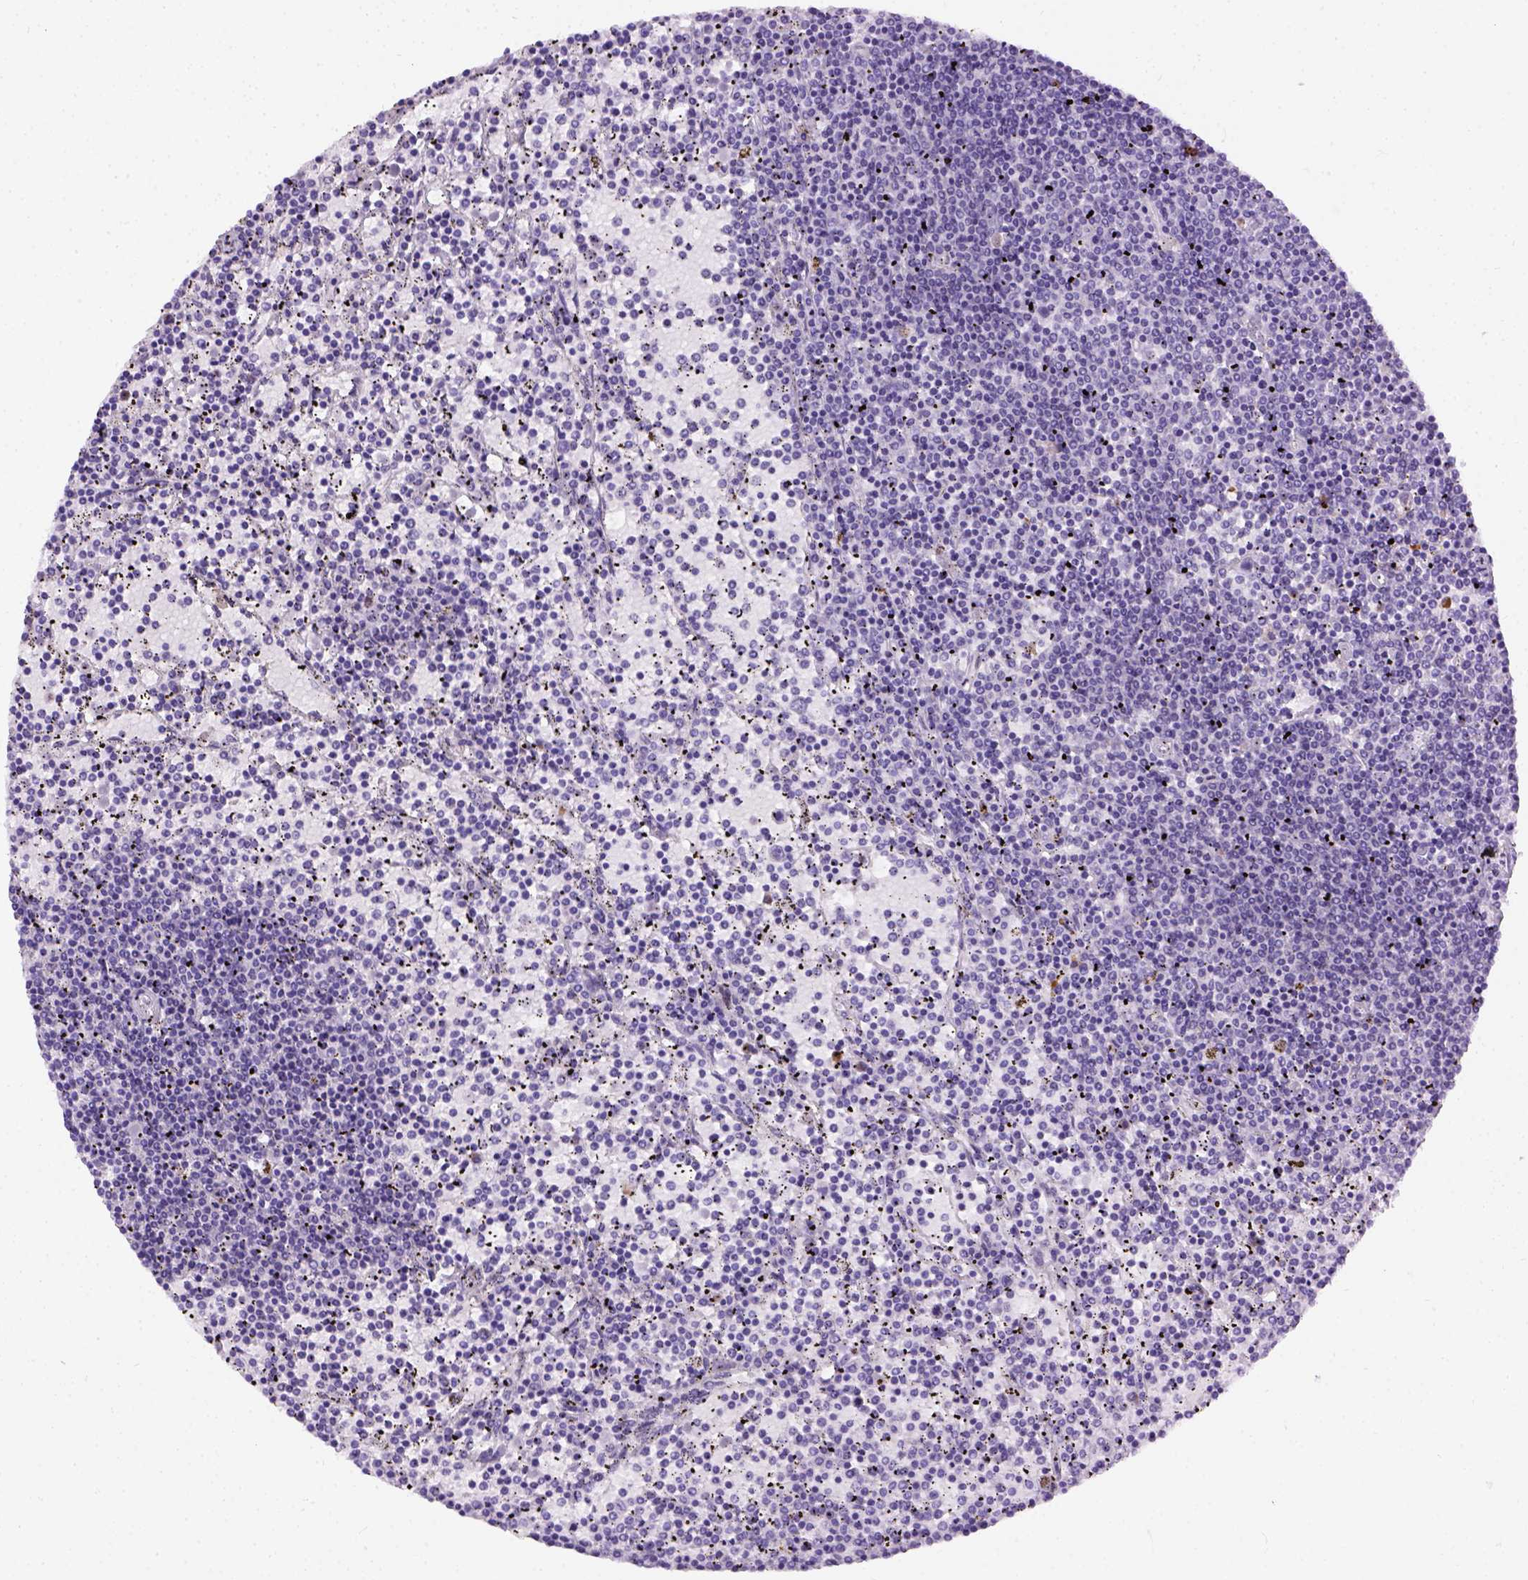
{"staining": {"intensity": "negative", "quantity": "none", "location": "none"}, "tissue": "lymphoma", "cell_type": "Tumor cells", "image_type": "cancer", "snomed": [{"axis": "morphology", "description": "Malignant lymphoma, non-Hodgkin's type, Low grade"}, {"axis": "topography", "description": "Spleen"}], "caption": "Immunohistochemical staining of lymphoma exhibits no significant staining in tumor cells.", "gene": "FAM184B", "patient": {"sex": "female", "age": 77}}